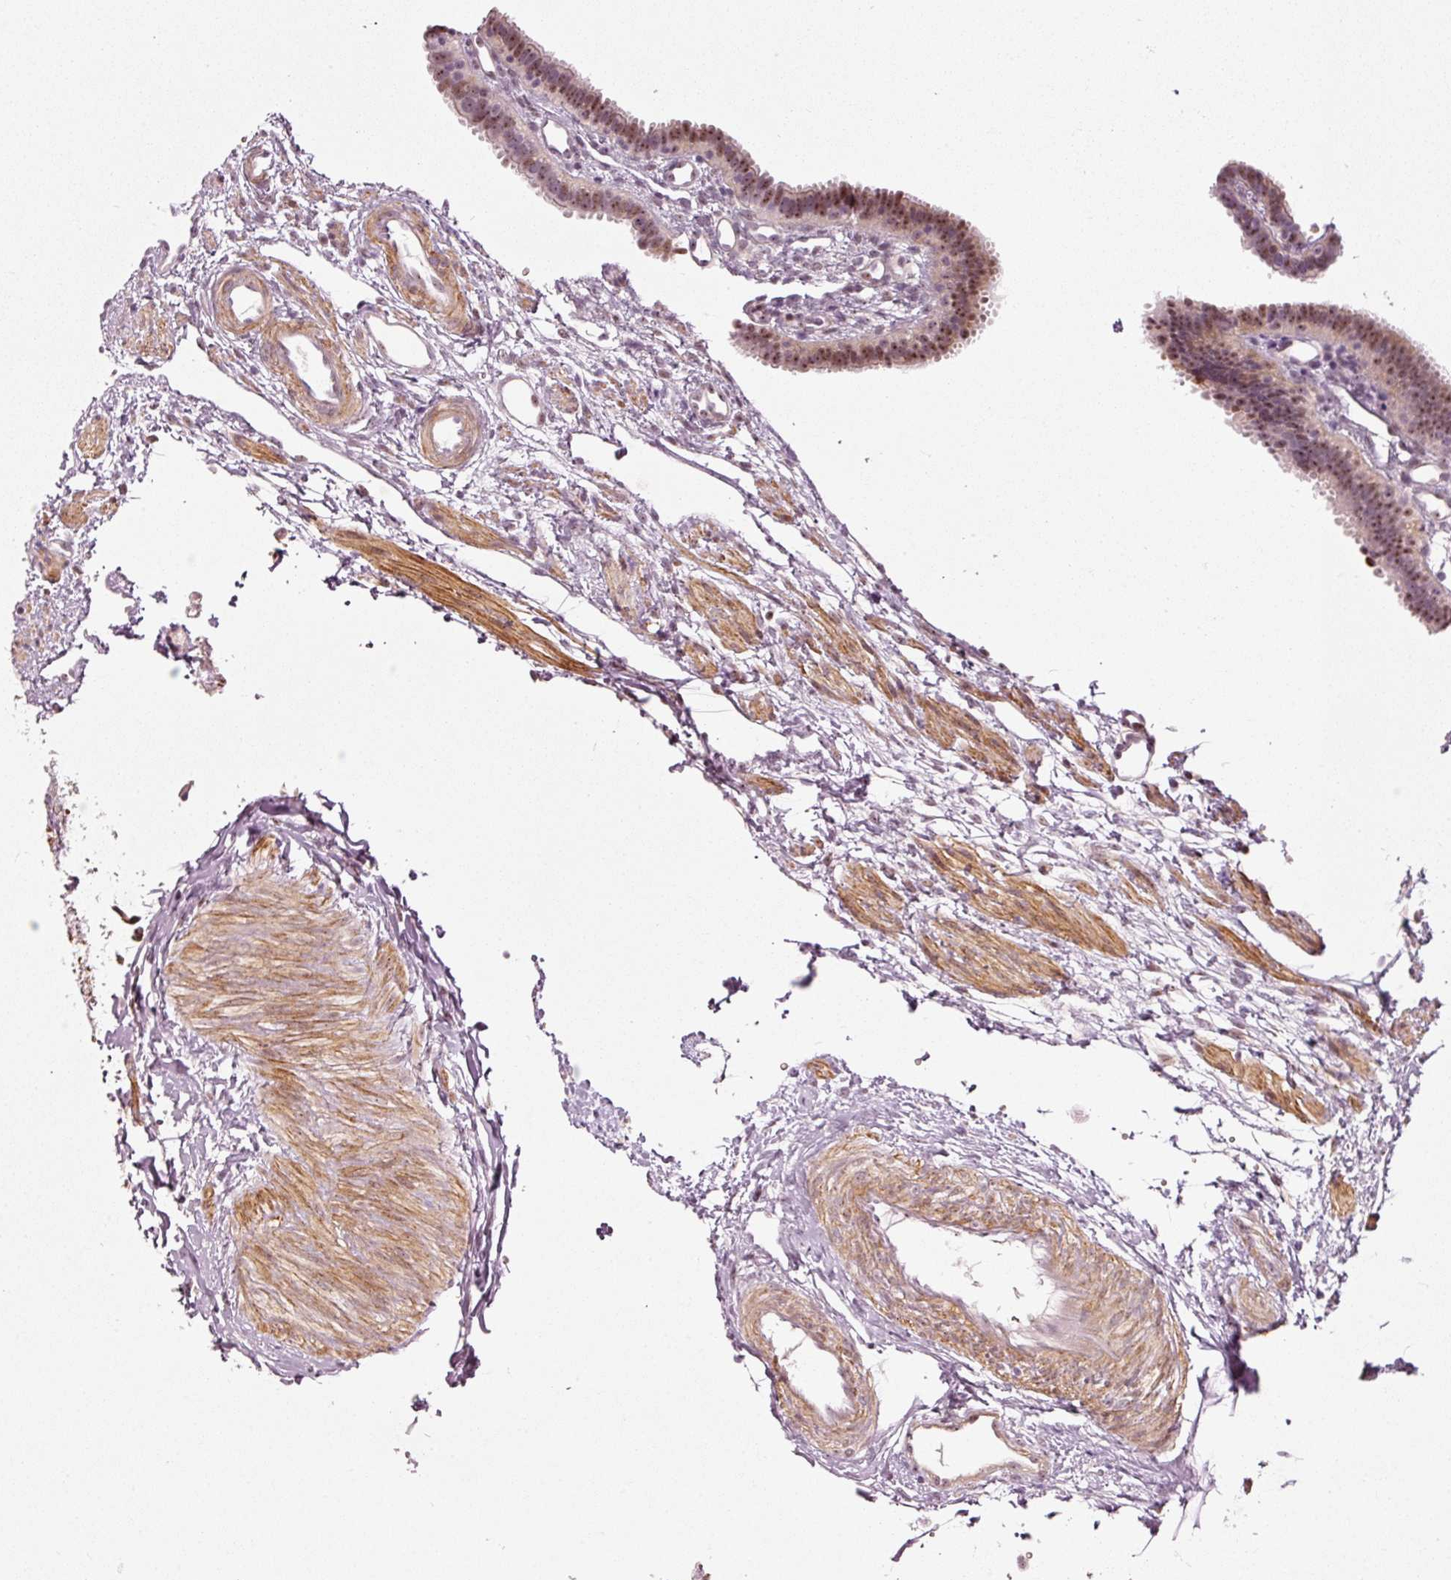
{"staining": {"intensity": "moderate", "quantity": "25%-75%", "location": "nuclear"}, "tissue": "fallopian tube", "cell_type": "Glandular cells", "image_type": "normal", "snomed": [{"axis": "morphology", "description": "Normal tissue, NOS"}, {"axis": "topography", "description": "Fallopian tube"}], "caption": "Fallopian tube stained for a protein exhibits moderate nuclear positivity in glandular cells. (IHC, brightfield microscopy, high magnification).", "gene": "MXRA8", "patient": {"sex": "female", "age": 37}}